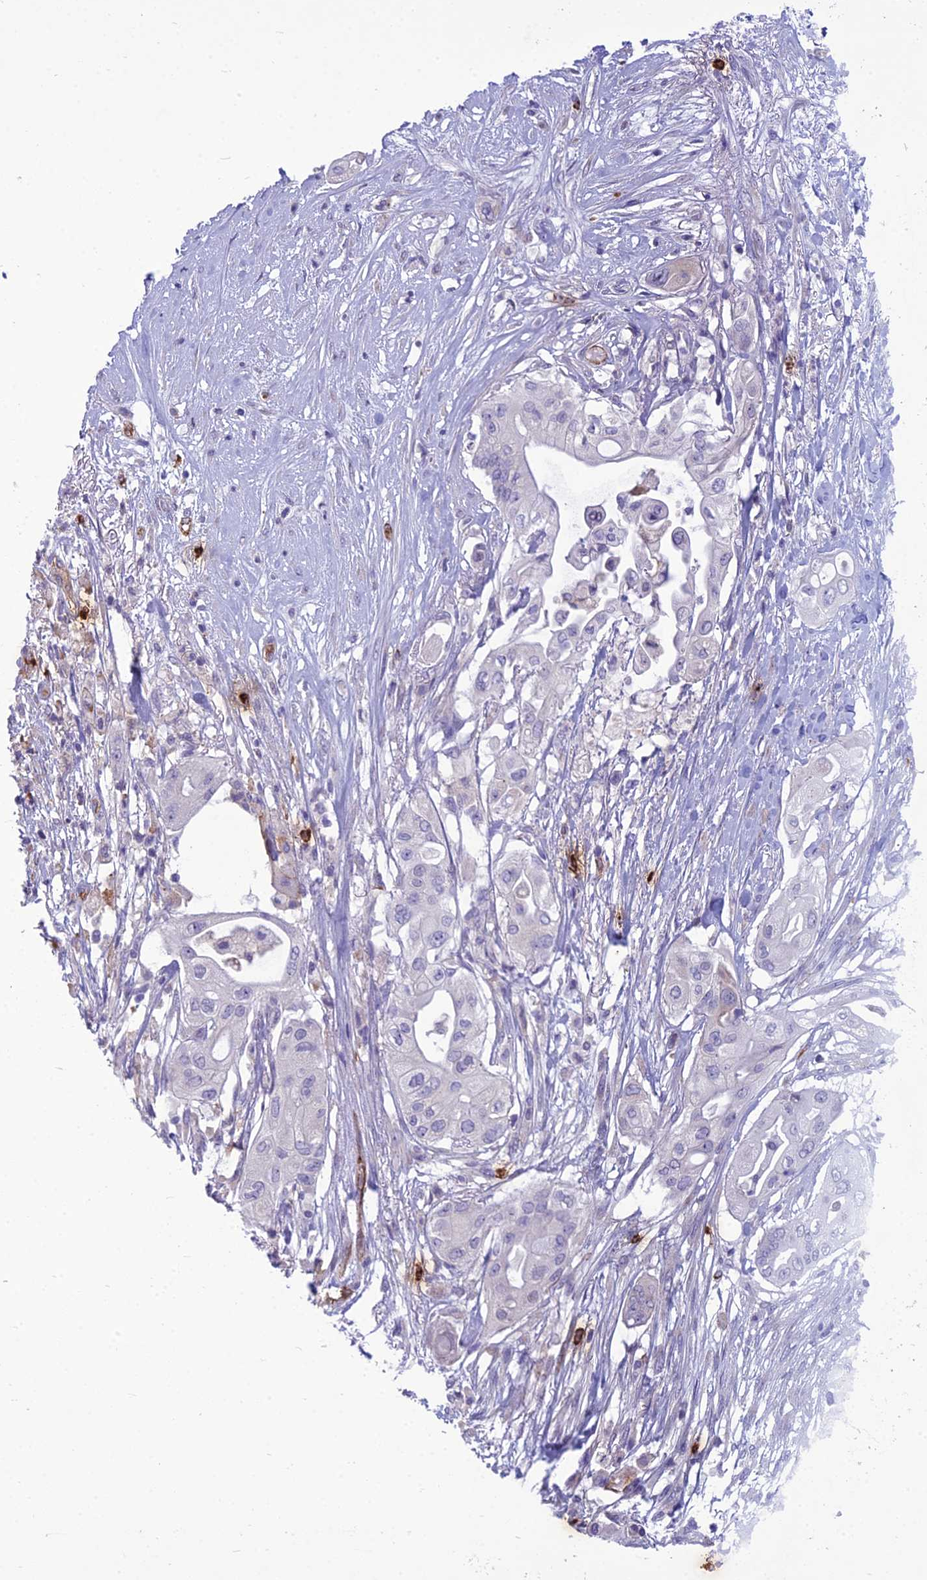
{"staining": {"intensity": "negative", "quantity": "none", "location": "none"}, "tissue": "pancreatic cancer", "cell_type": "Tumor cells", "image_type": "cancer", "snomed": [{"axis": "morphology", "description": "Adenocarcinoma, NOS"}, {"axis": "topography", "description": "Pancreas"}], "caption": "Micrograph shows no significant protein staining in tumor cells of adenocarcinoma (pancreatic).", "gene": "BBS7", "patient": {"sex": "male", "age": 68}}